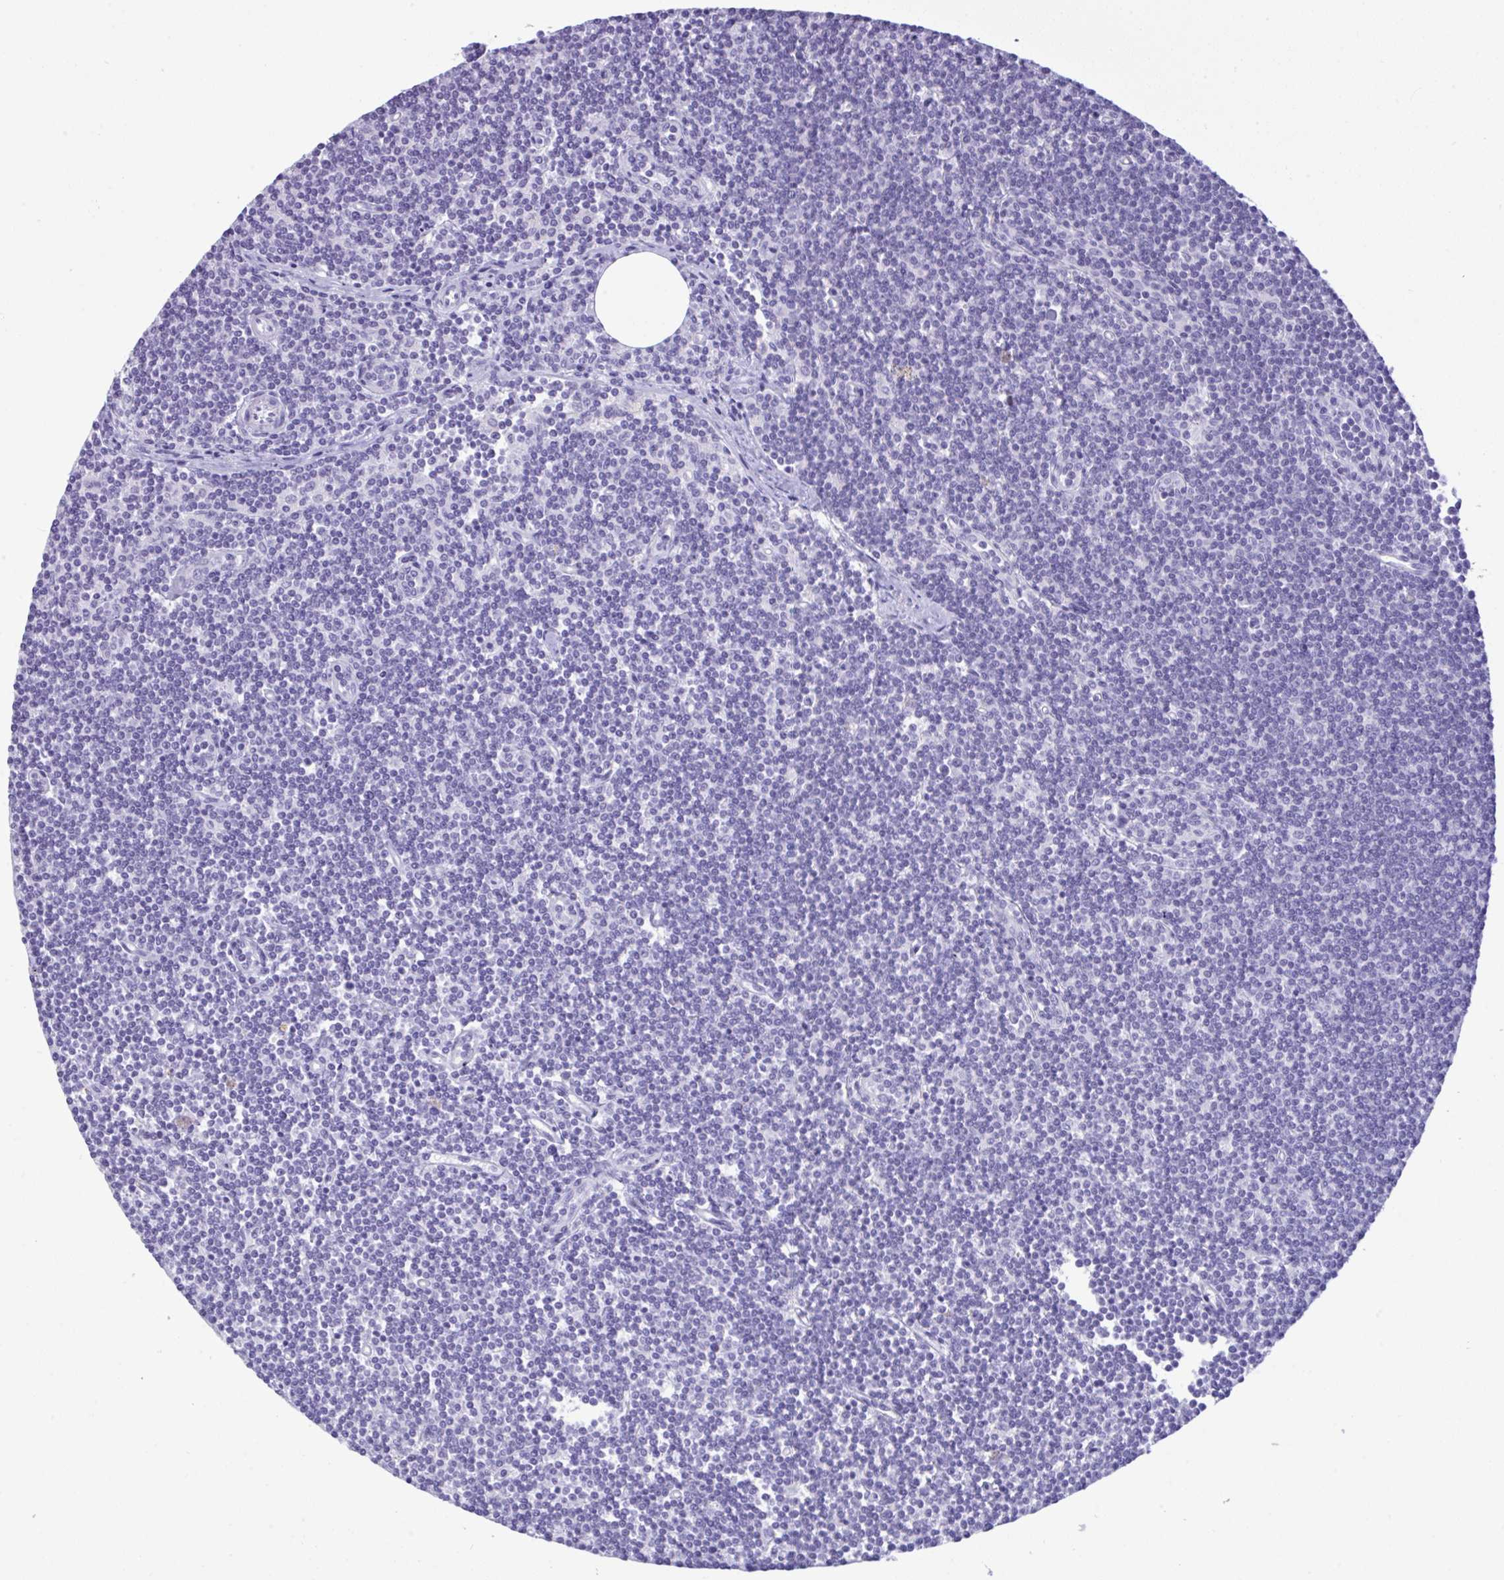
{"staining": {"intensity": "negative", "quantity": "none", "location": "none"}, "tissue": "lymphoma", "cell_type": "Tumor cells", "image_type": "cancer", "snomed": [{"axis": "morphology", "description": "Malignant lymphoma, non-Hodgkin's type, Low grade"}, {"axis": "topography", "description": "Lymph node"}], "caption": "Low-grade malignant lymphoma, non-Hodgkin's type stained for a protein using immunohistochemistry (IHC) reveals no expression tumor cells.", "gene": "YBX2", "patient": {"sex": "female", "age": 73}}